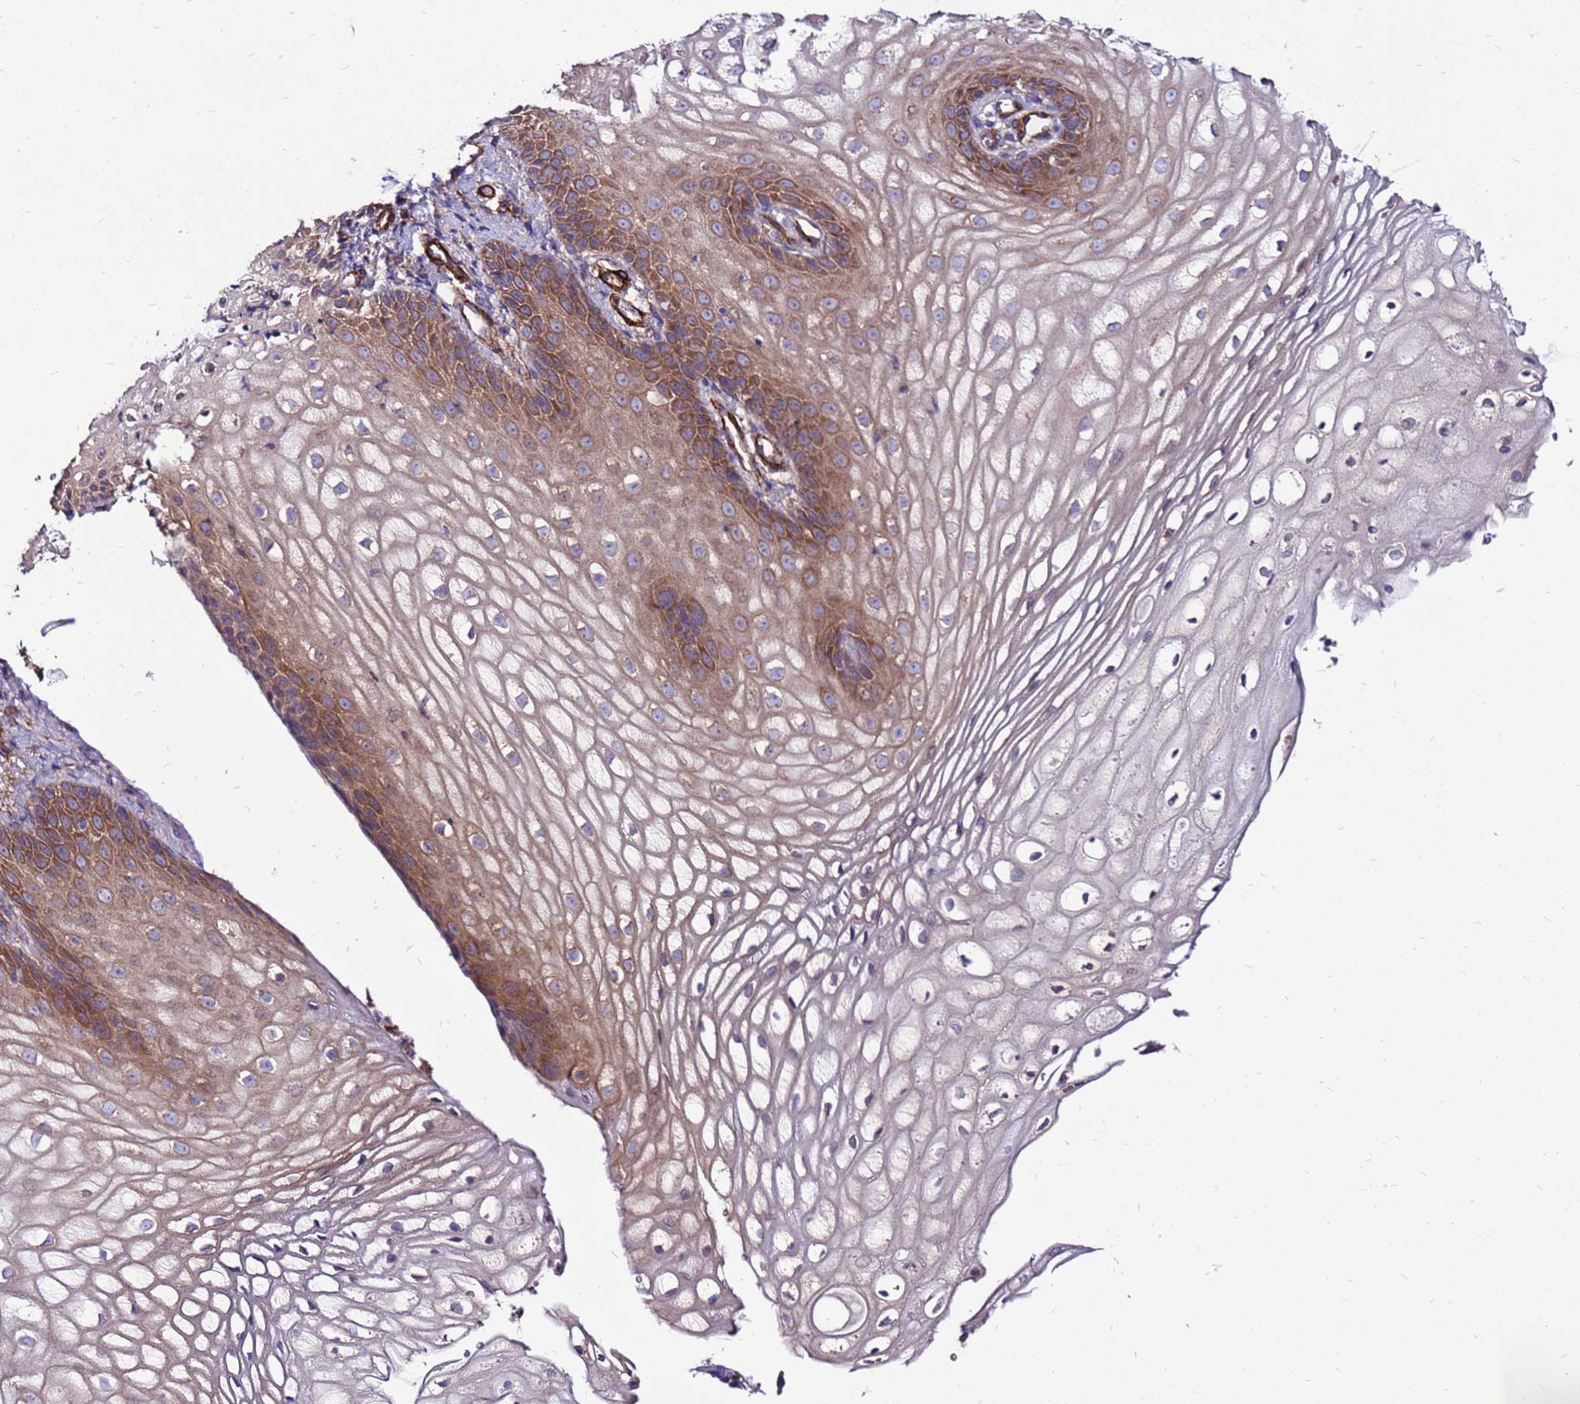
{"staining": {"intensity": "moderate", "quantity": "25%-75%", "location": "cytoplasmic/membranous"}, "tissue": "vagina", "cell_type": "Squamous epithelial cells", "image_type": "normal", "snomed": [{"axis": "morphology", "description": "Normal tissue, NOS"}, {"axis": "topography", "description": "Vagina"}], "caption": "IHC photomicrograph of unremarkable vagina: vagina stained using immunohistochemistry (IHC) displays medium levels of moderate protein expression localized specifically in the cytoplasmic/membranous of squamous epithelial cells, appearing as a cytoplasmic/membranous brown color.", "gene": "EI24", "patient": {"sex": "female", "age": 60}}